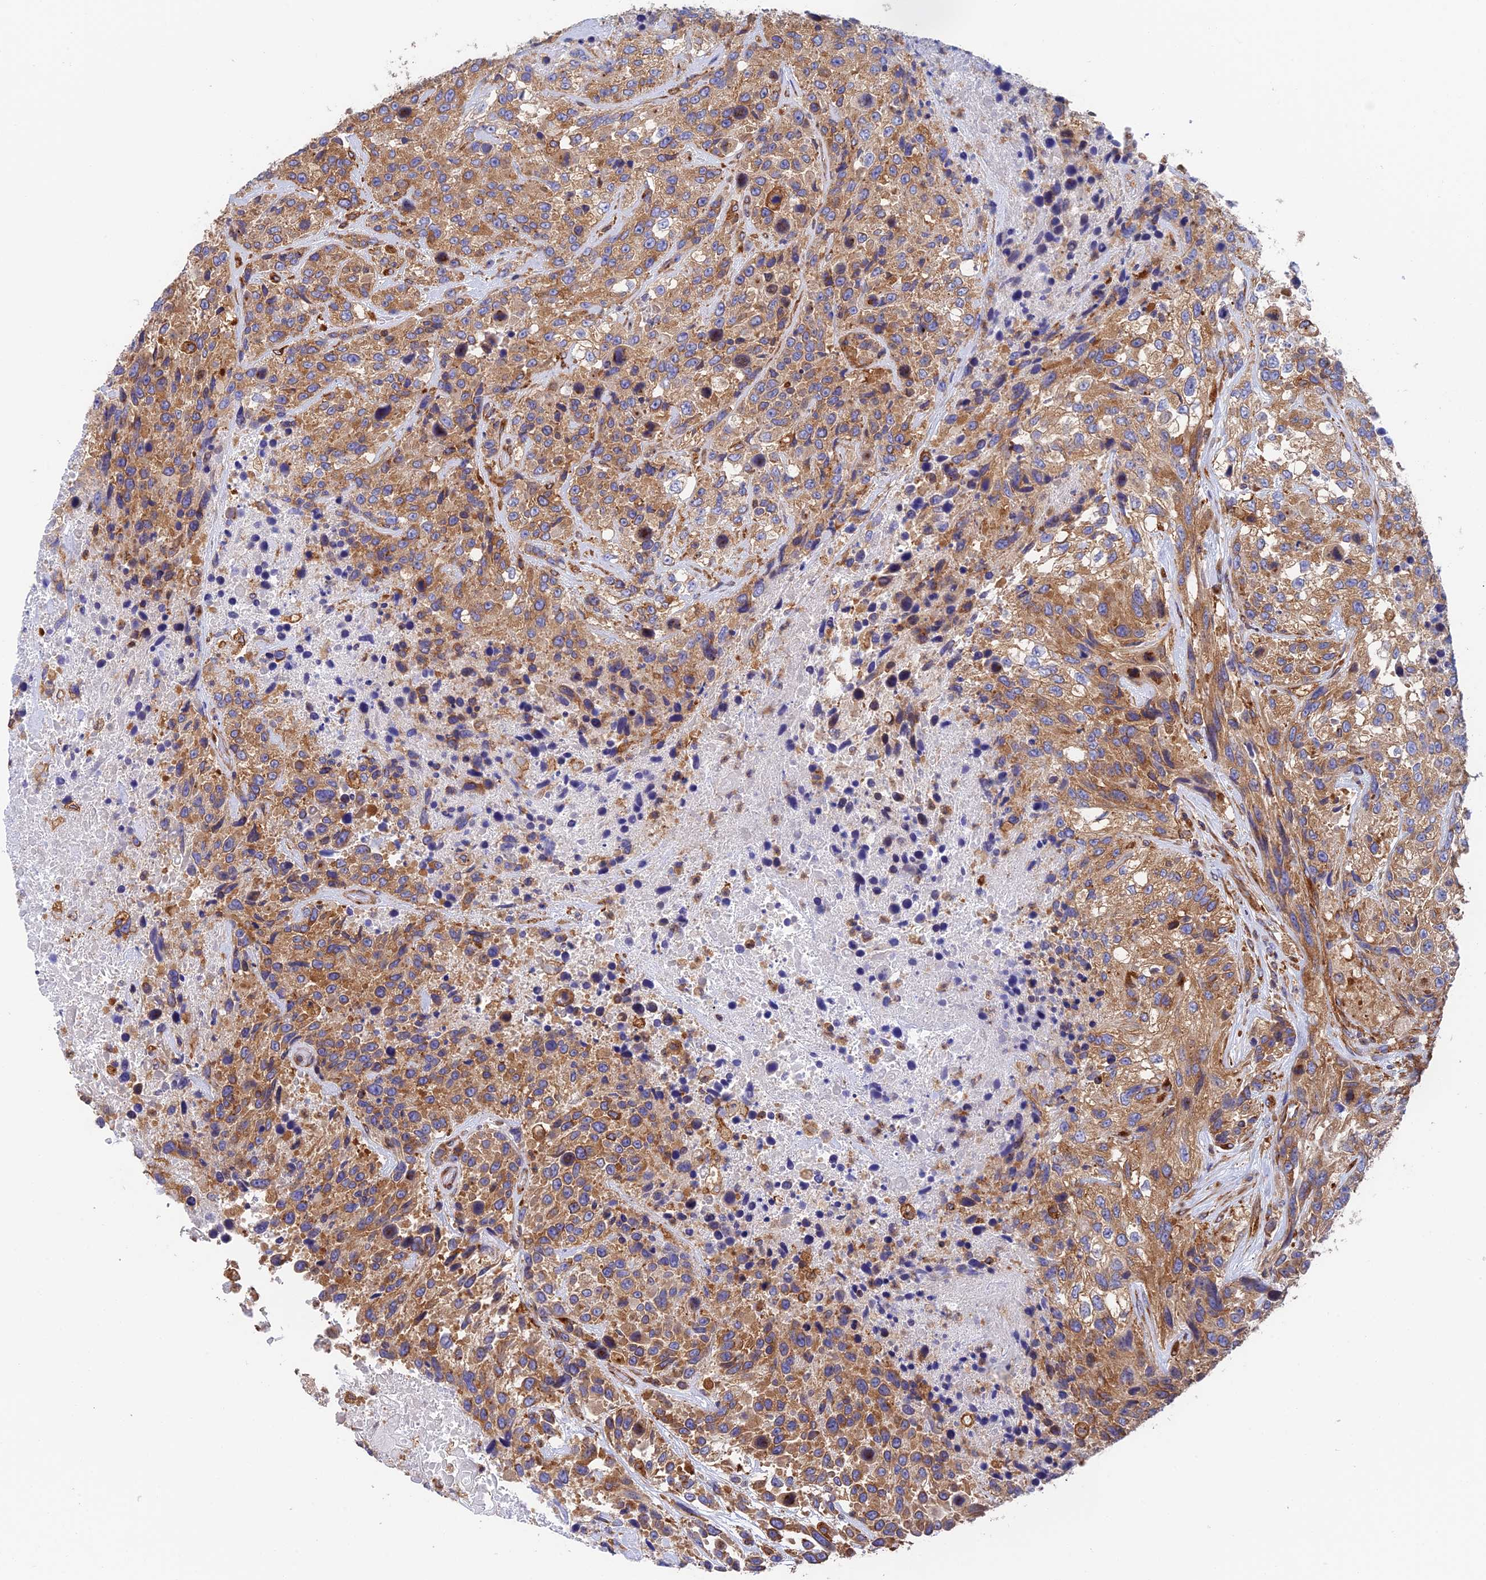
{"staining": {"intensity": "moderate", "quantity": ">75%", "location": "cytoplasmic/membranous"}, "tissue": "urothelial cancer", "cell_type": "Tumor cells", "image_type": "cancer", "snomed": [{"axis": "morphology", "description": "Urothelial carcinoma, High grade"}, {"axis": "topography", "description": "Urinary bladder"}], "caption": "Protein analysis of high-grade urothelial carcinoma tissue displays moderate cytoplasmic/membranous expression in approximately >75% of tumor cells.", "gene": "DCTN2", "patient": {"sex": "female", "age": 70}}